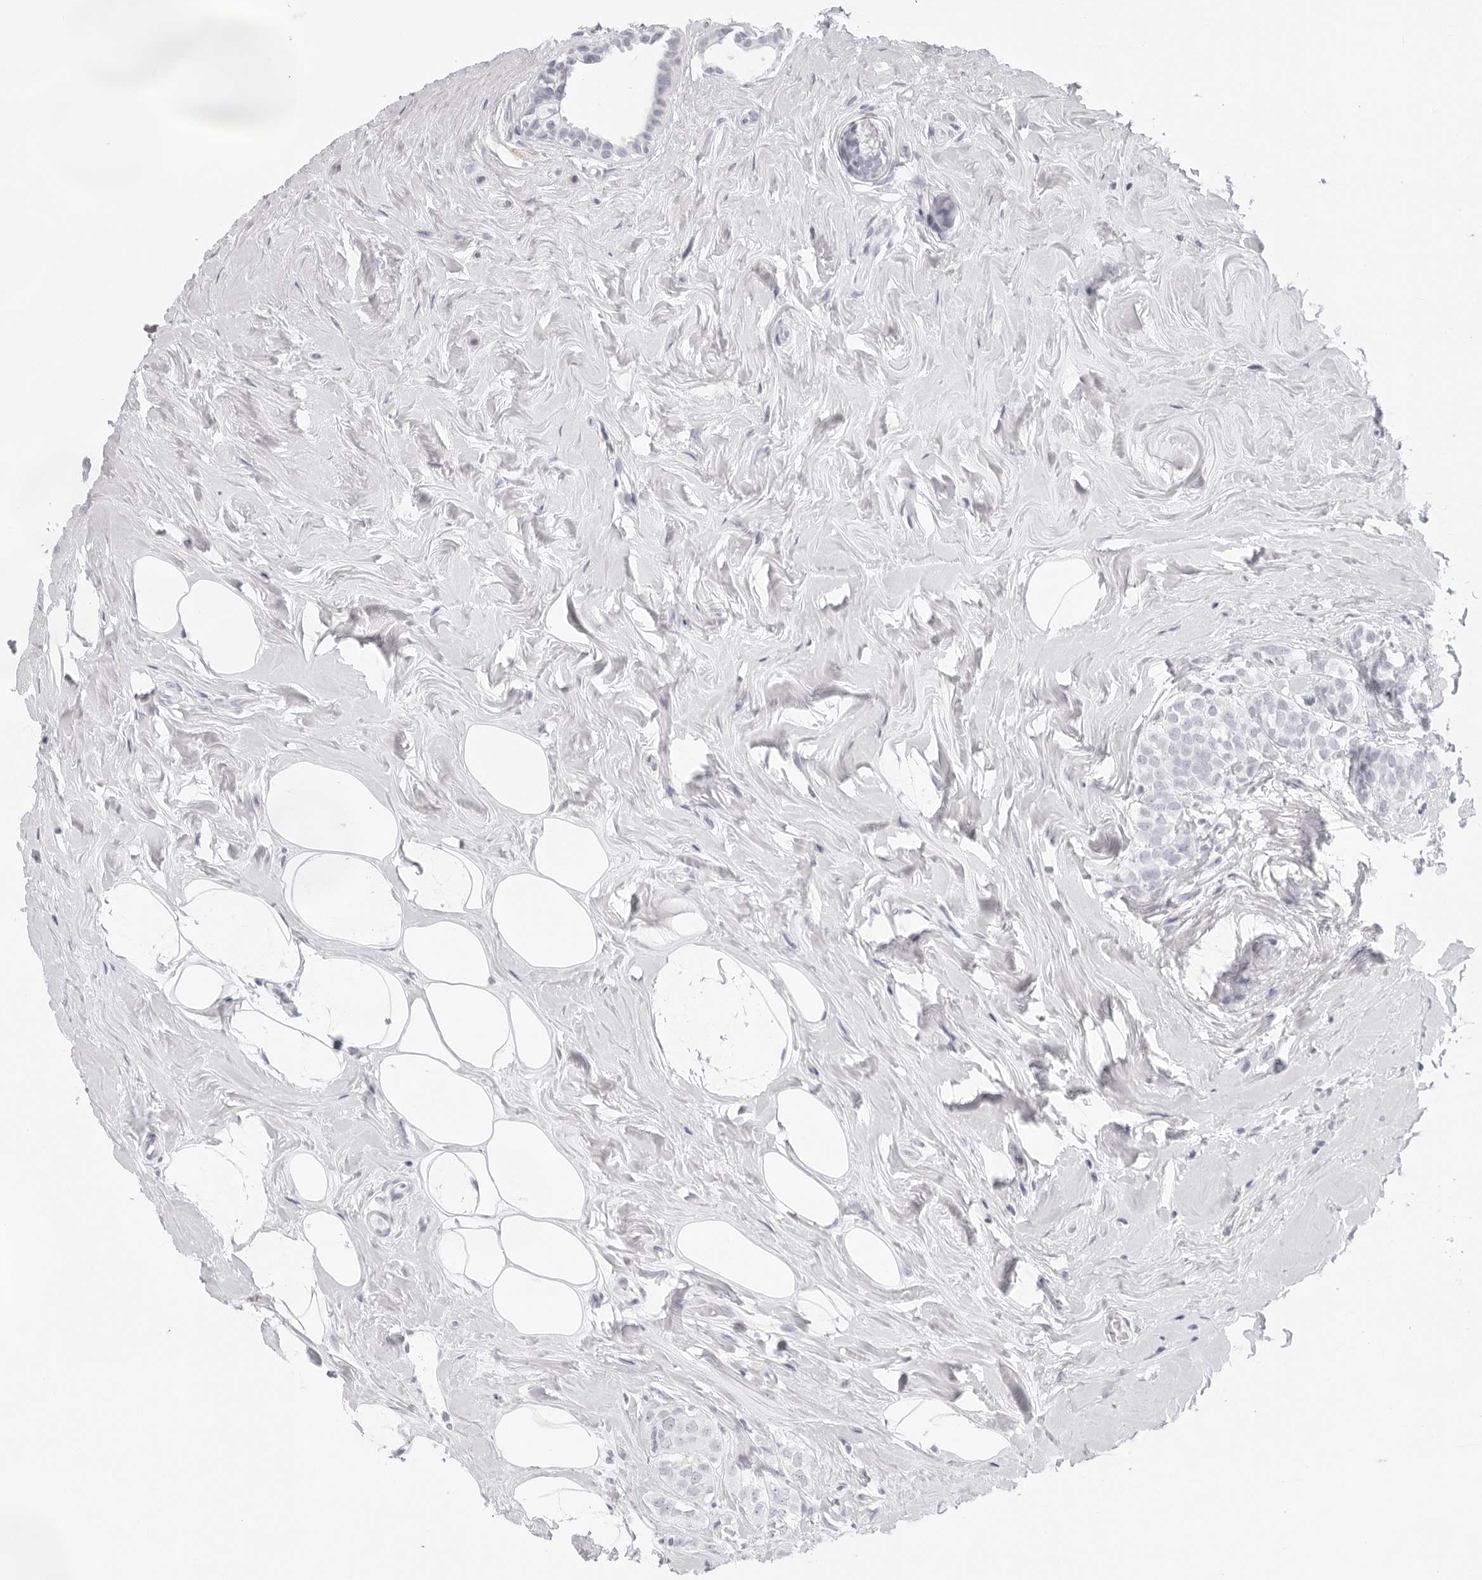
{"staining": {"intensity": "negative", "quantity": "none", "location": "none"}, "tissue": "breast cancer", "cell_type": "Tumor cells", "image_type": "cancer", "snomed": [{"axis": "morphology", "description": "Lobular carcinoma"}, {"axis": "topography", "description": "Breast"}], "caption": "The IHC micrograph has no significant positivity in tumor cells of lobular carcinoma (breast) tissue. The staining is performed using DAB (3,3'-diaminobenzidine) brown chromogen with nuclei counter-stained in using hematoxylin.", "gene": "CST5", "patient": {"sex": "female", "age": 47}}